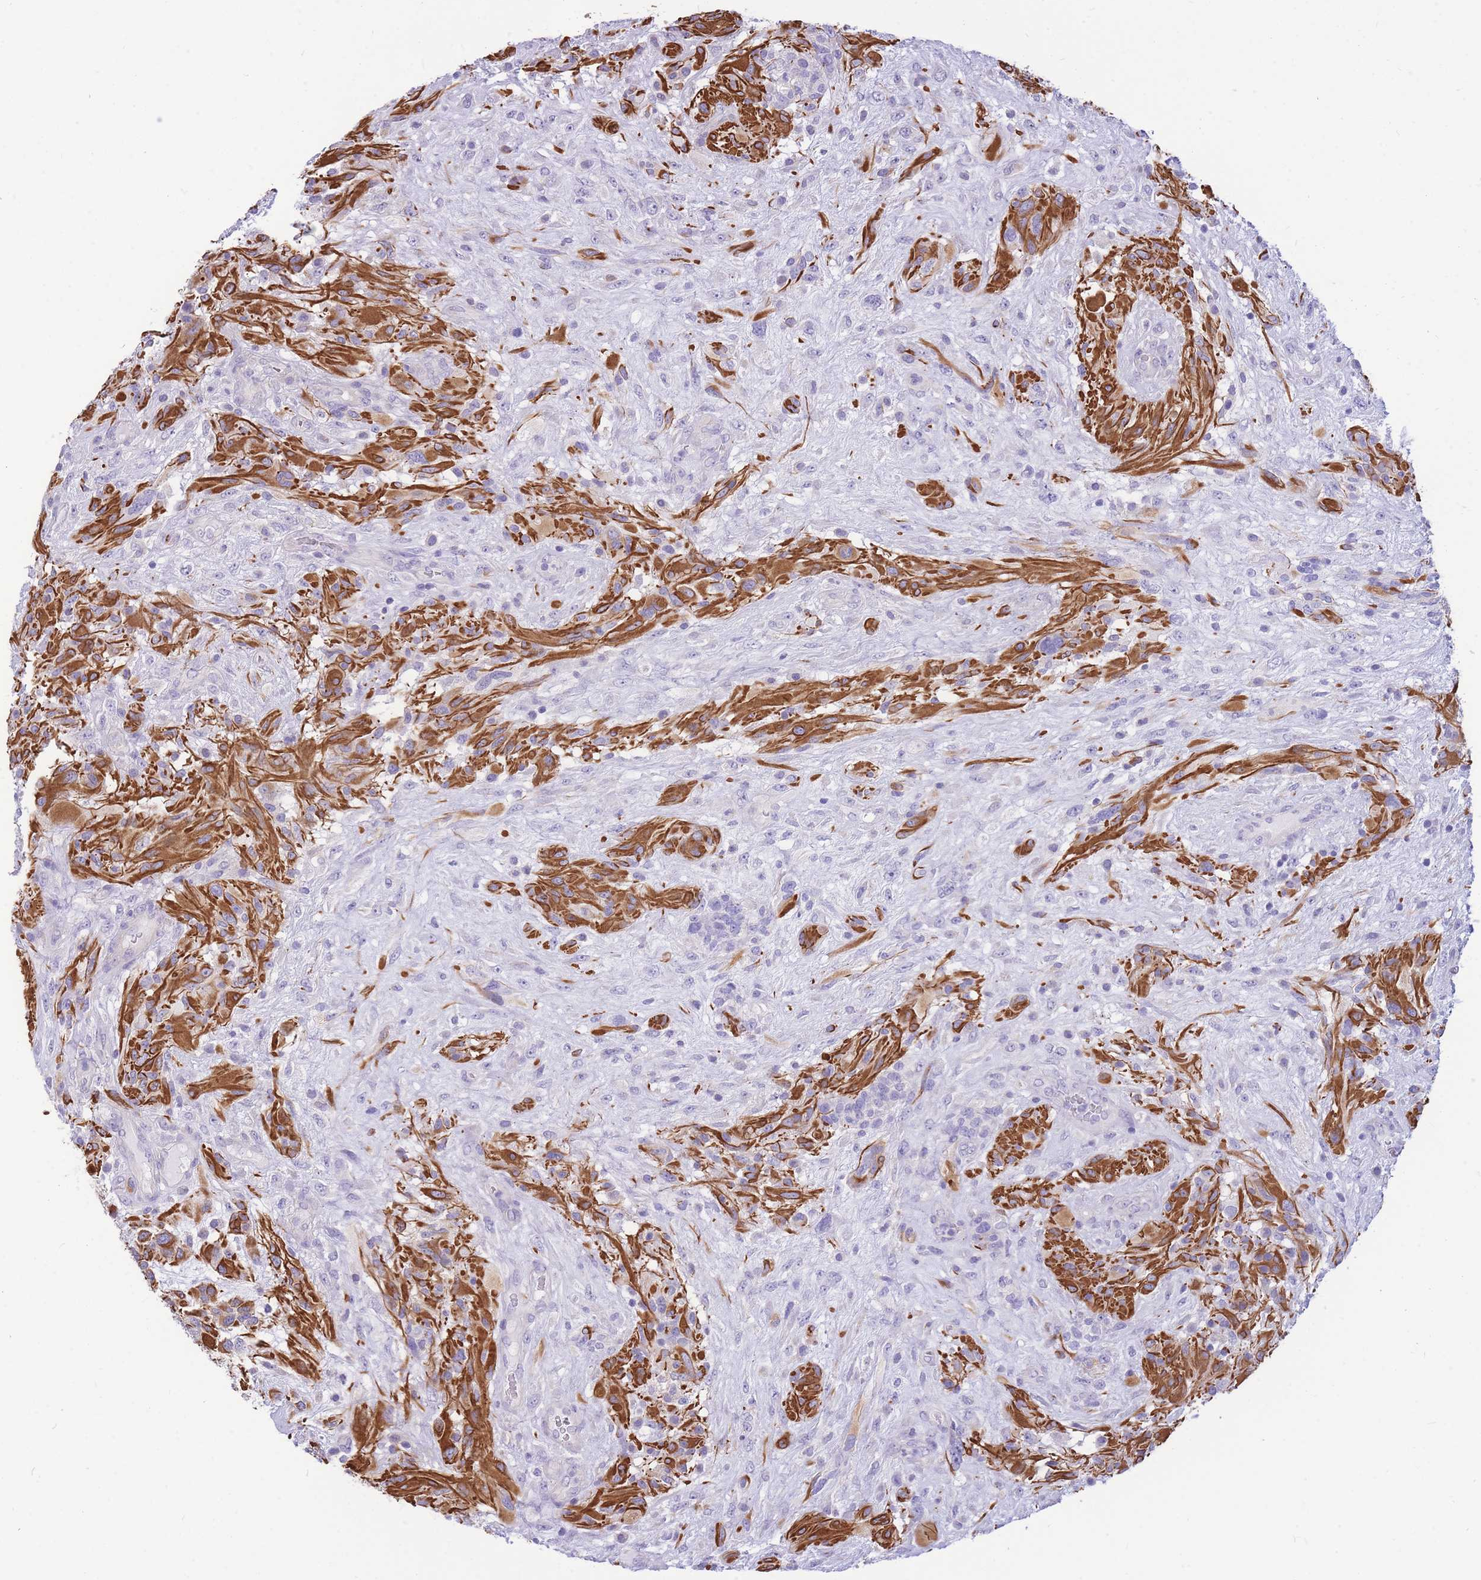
{"staining": {"intensity": "strong", "quantity": "<25%", "location": "cytoplasmic/membranous"}, "tissue": "glioma", "cell_type": "Tumor cells", "image_type": "cancer", "snomed": [{"axis": "morphology", "description": "Glioma, malignant, High grade"}, {"axis": "topography", "description": "Brain"}], "caption": "Immunohistochemical staining of human glioma reveals medium levels of strong cytoplasmic/membranous staining in about <25% of tumor cells.", "gene": "ZNF311", "patient": {"sex": "male", "age": 61}}